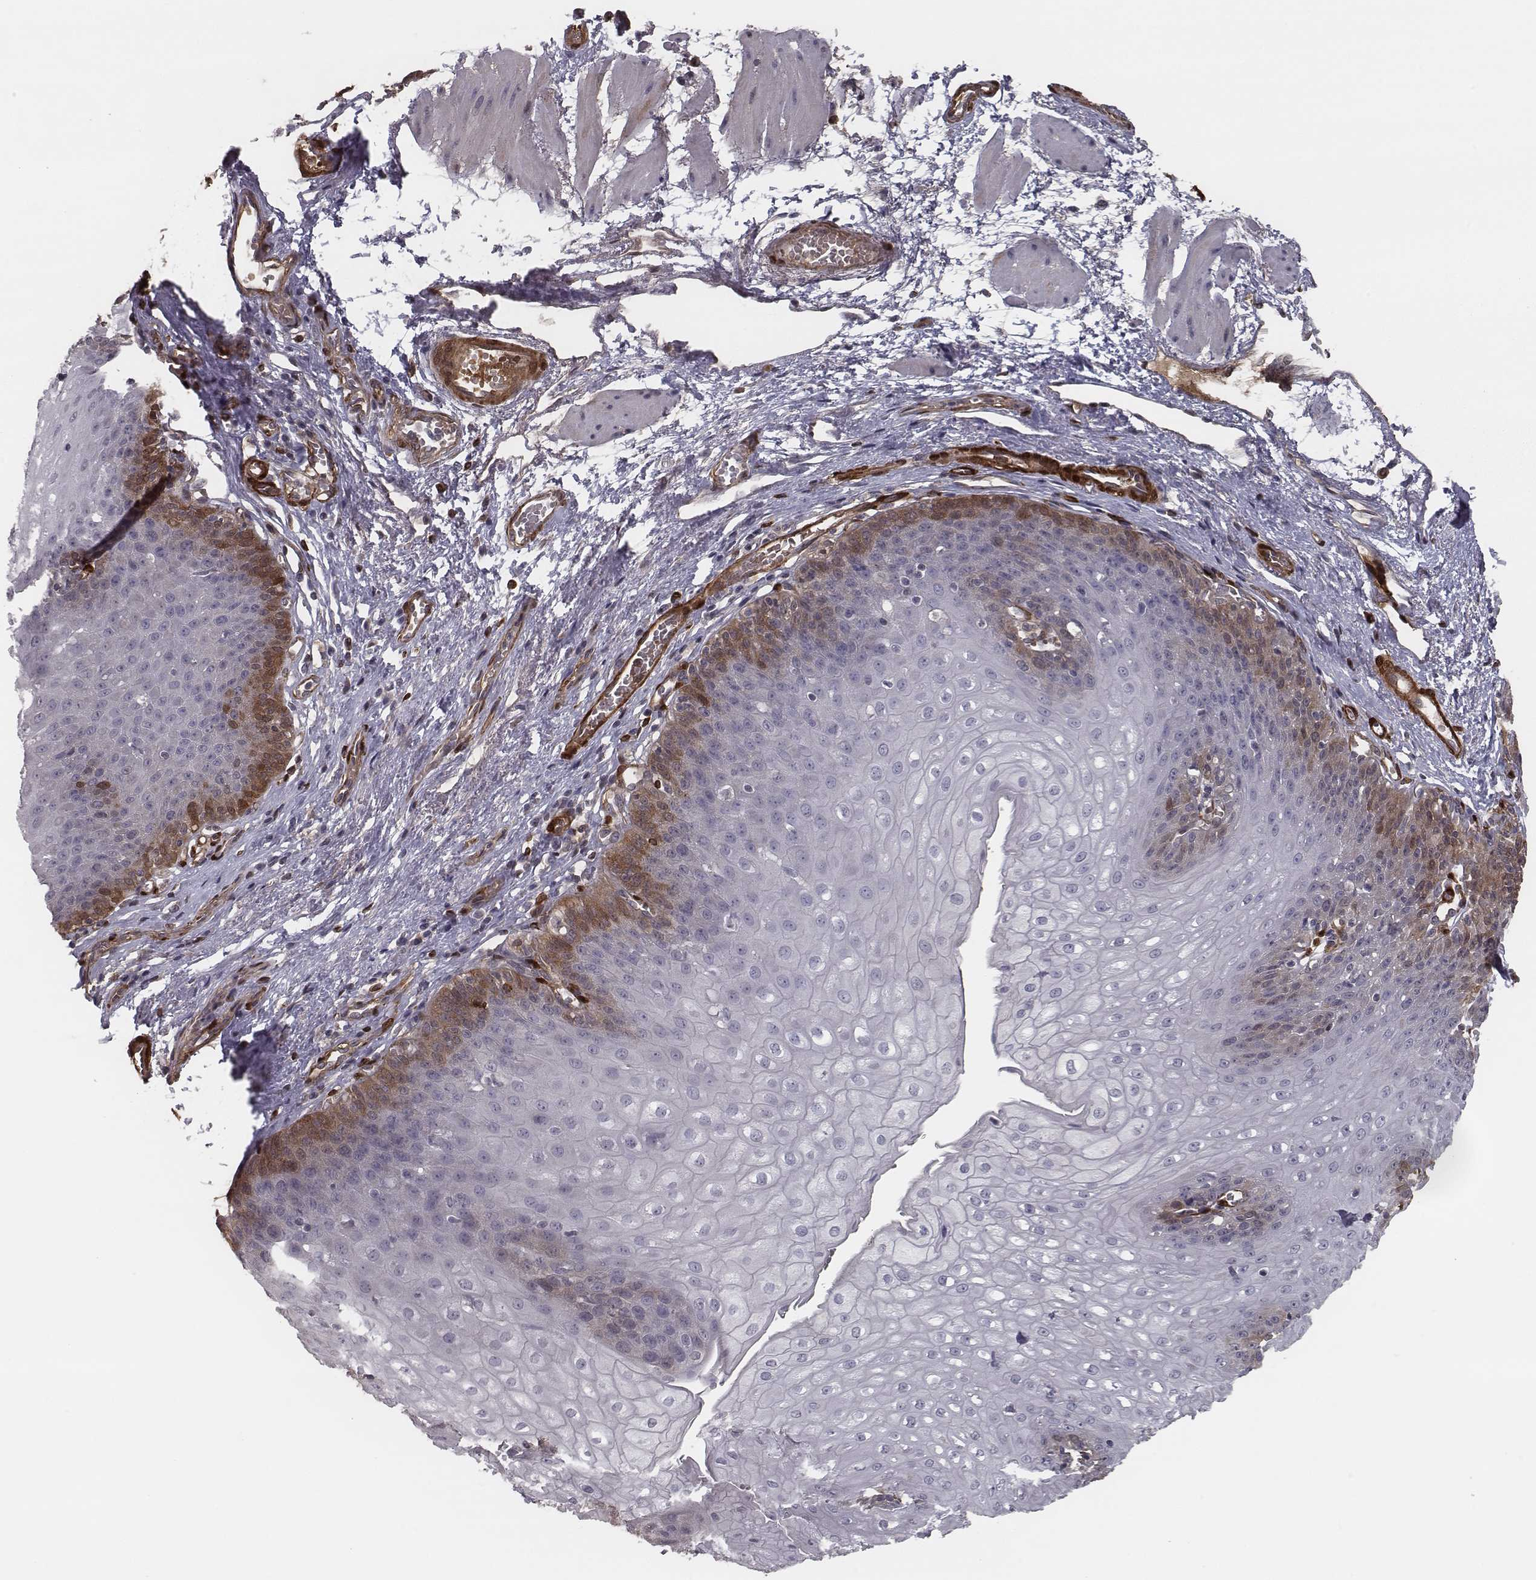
{"staining": {"intensity": "moderate", "quantity": "<25%", "location": "cytoplasmic/membranous"}, "tissue": "esophagus", "cell_type": "Squamous epithelial cells", "image_type": "normal", "snomed": [{"axis": "morphology", "description": "Normal tissue, NOS"}, {"axis": "topography", "description": "Esophagus"}], "caption": "Squamous epithelial cells exhibit moderate cytoplasmic/membranous staining in about <25% of cells in benign esophagus.", "gene": "ISYNA1", "patient": {"sex": "male", "age": 71}}